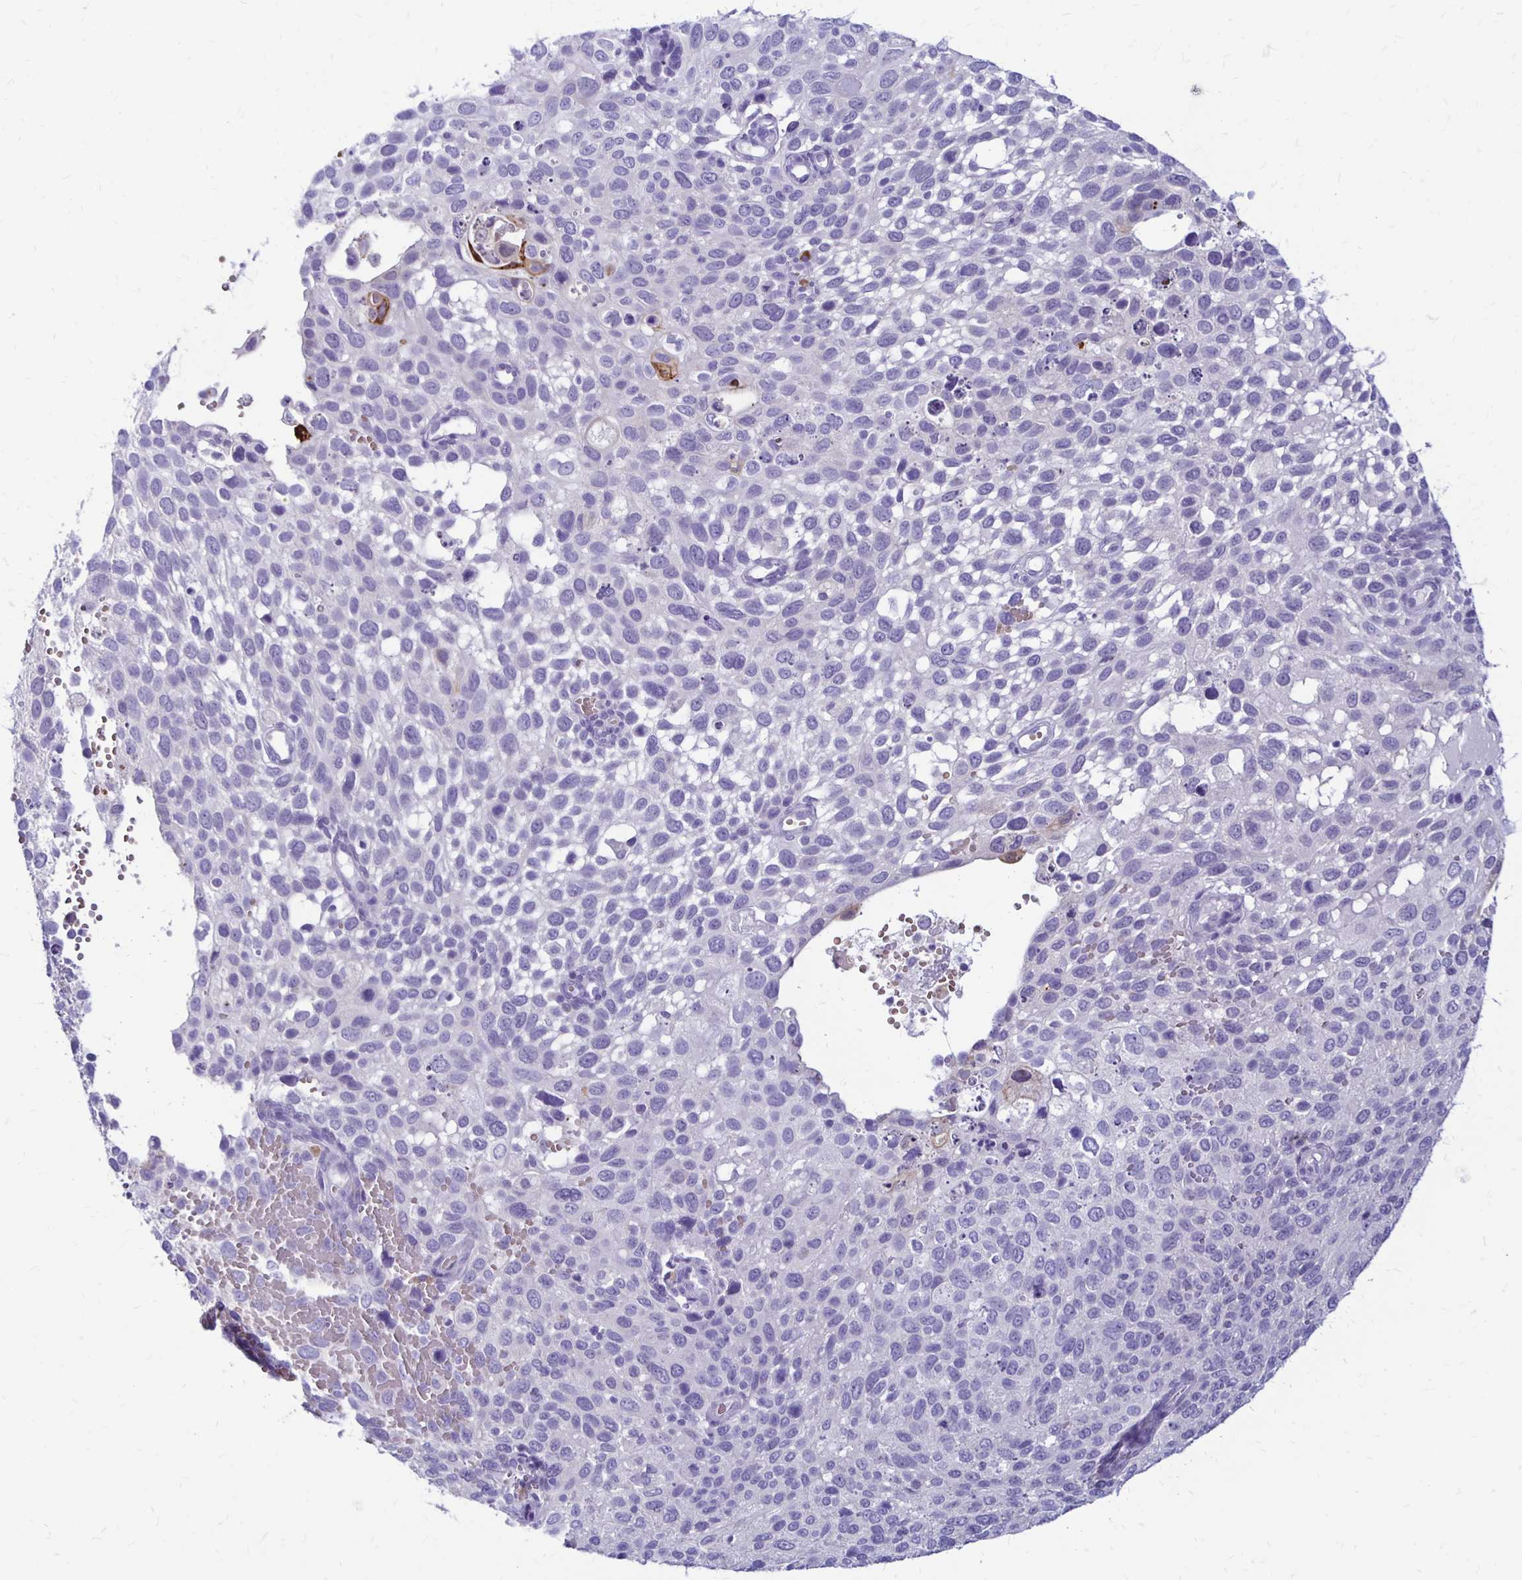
{"staining": {"intensity": "negative", "quantity": "none", "location": "none"}, "tissue": "cervical cancer", "cell_type": "Tumor cells", "image_type": "cancer", "snomed": [{"axis": "morphology", "description": "Squamous cell carcinoma, NOS"}, {"axis": "topography", "description": "Cervix"}], "caption": "Squamous cell carcinoma (cervical) was stained to show a protein in brown. There is no significant staining in tumor cells.", "gene": "FNTB", "patient": {"sex": "female", "age": 70}}